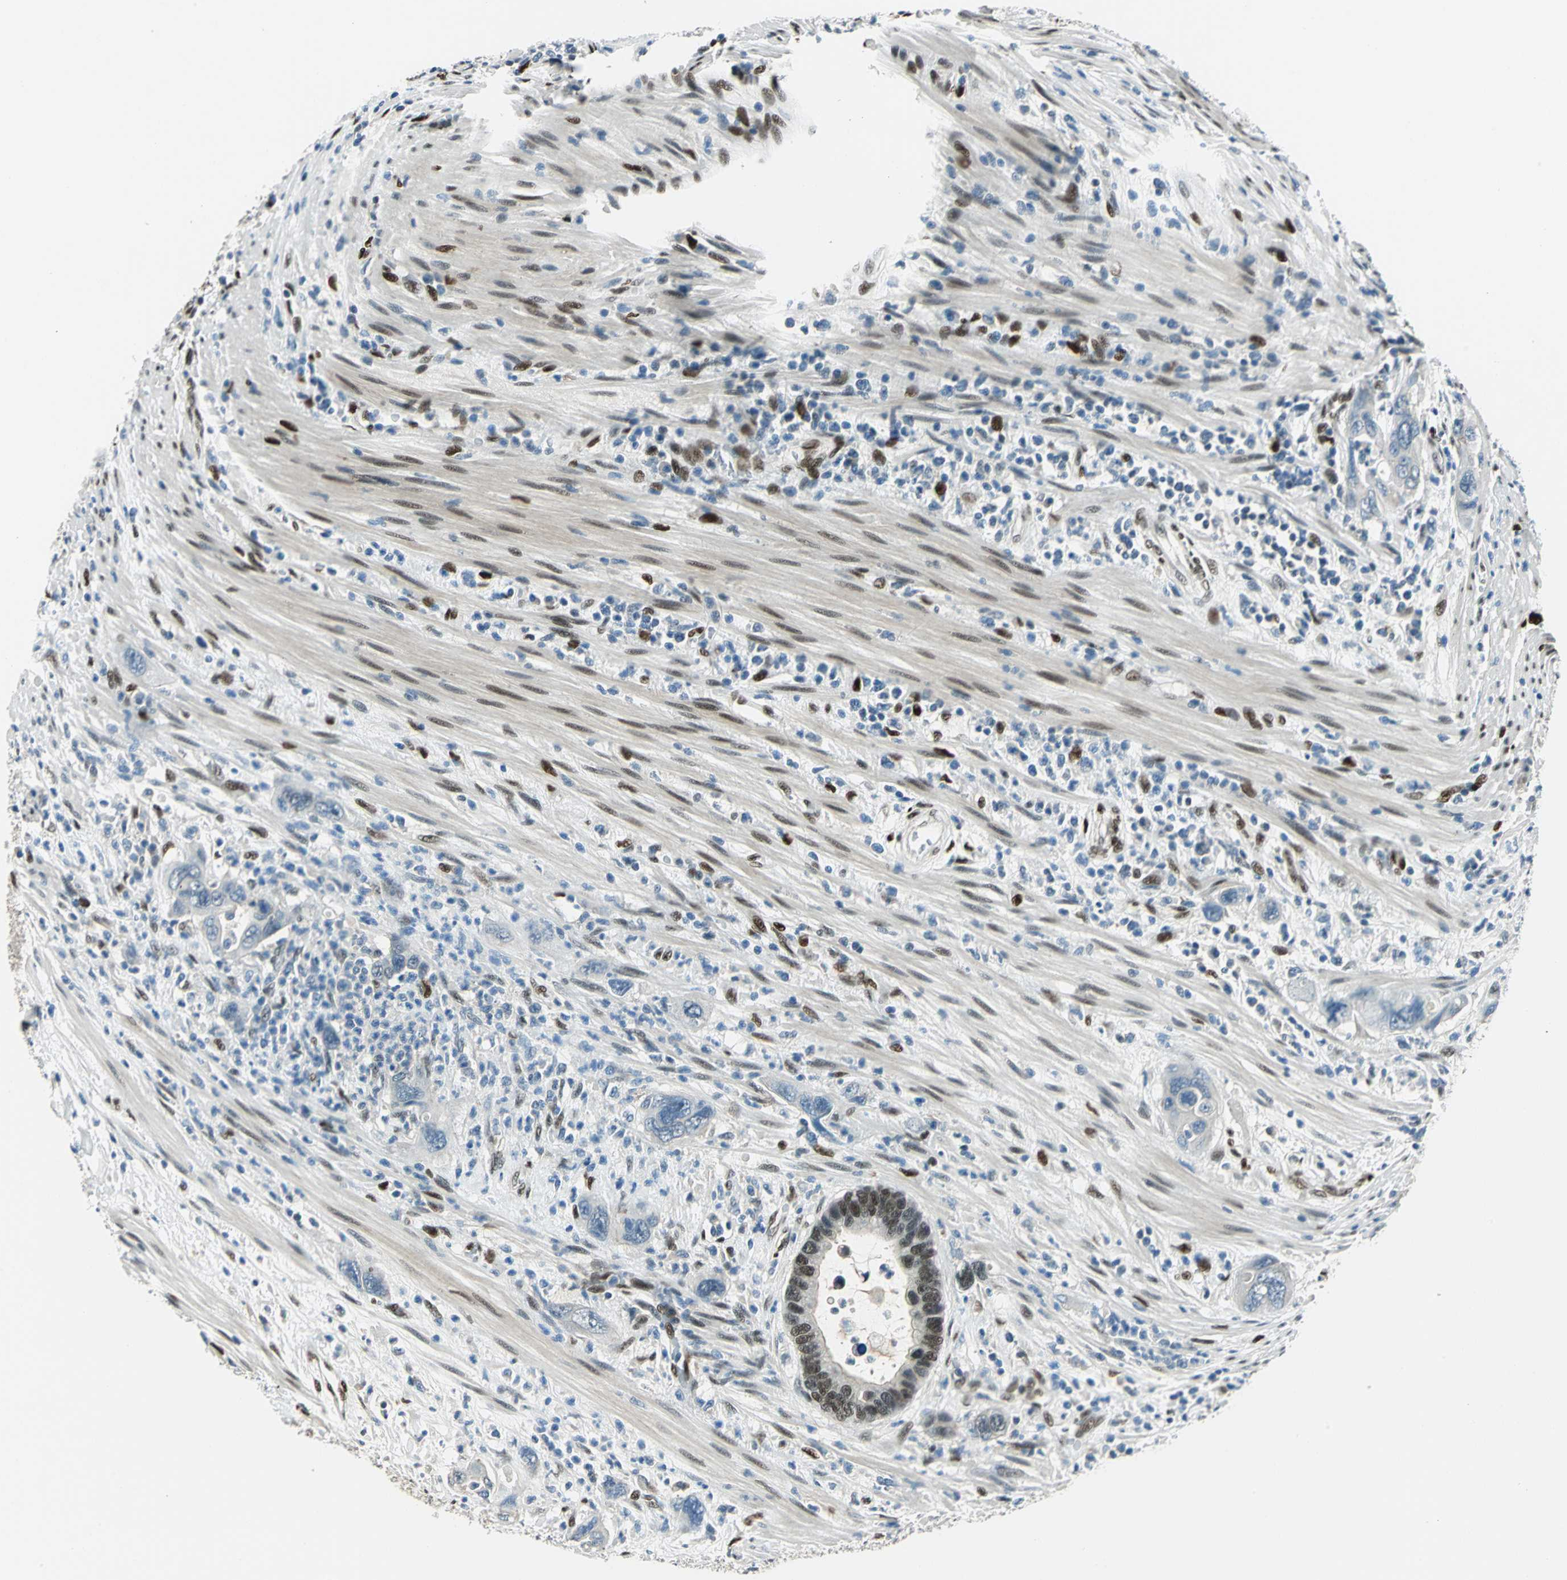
{"staining": {"intensity": "negative", "quantity": "none", "location": "none"}, "tissue": "pancreatic cancer", "cell_type": "Tumor cells", "image_type": "cancer", "snomed": [{"axis": "morphology", "description": "Adenocarcinoma, NOS"}, {"axis": "topography", "description": "Pancreas"}], "caption": "Human adenocarcinoma (pancreatic) stained for a protein using immunohistochemistry reveals no positivity in tumor cells.", "gene": "NFIA", "patient": {"sex": "female", "age": 71}}